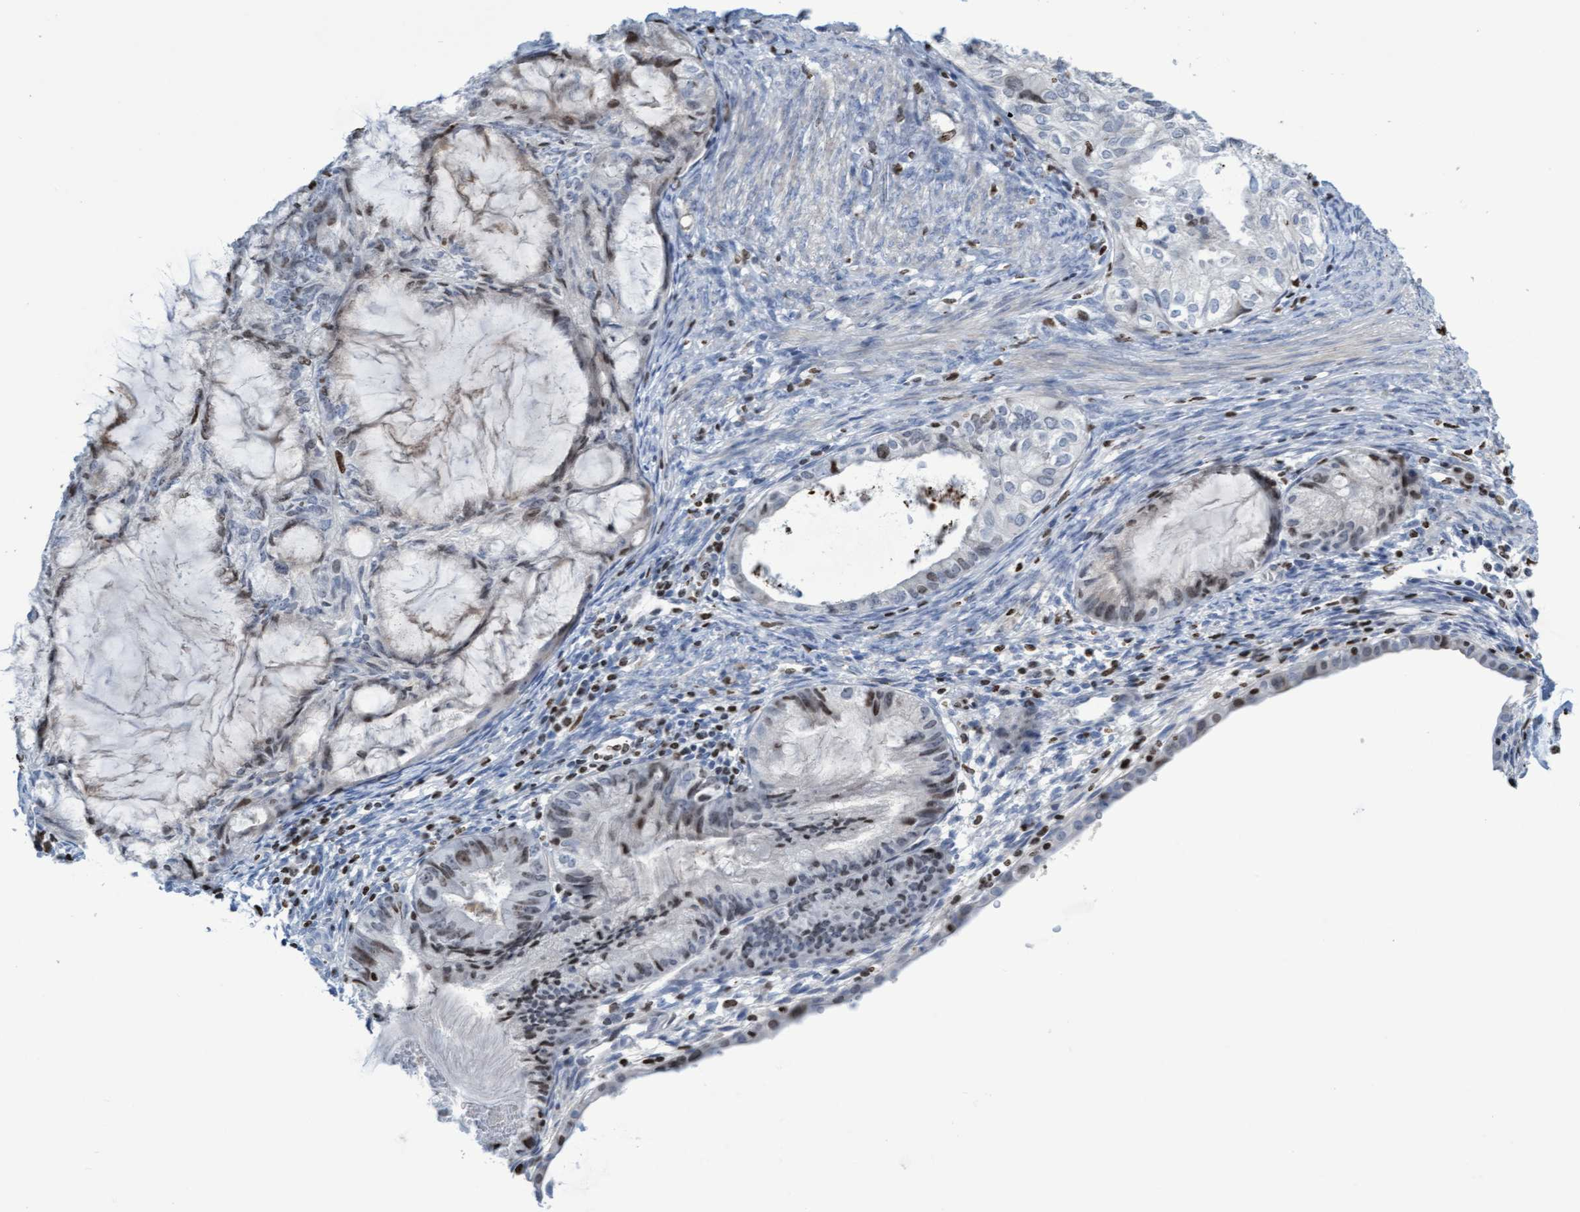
{"staining": {"intensity": "weak", "quantity": "<25%", "location": "nuclear"}, "tissue": "cervical cancer", "cell_type": "Tumor cells", "image_type": "cancer", "snomed": [{"axis": "morphology", "description": "Normal tissue, NOS"}, {"axis": "morphology", "description": "Adenocarcinoma, NOS"}, {"axis": "topography", "description": "Cervix"}, {"axis": "topography", "description": "Endometrium"}], "caption": "A photomicrograph of cervical adenocarcinoma stained for a protein displays no brown staining in tumor cells.", "gene": "CBX2", "patient": {"sex": "female", "age": 86}}